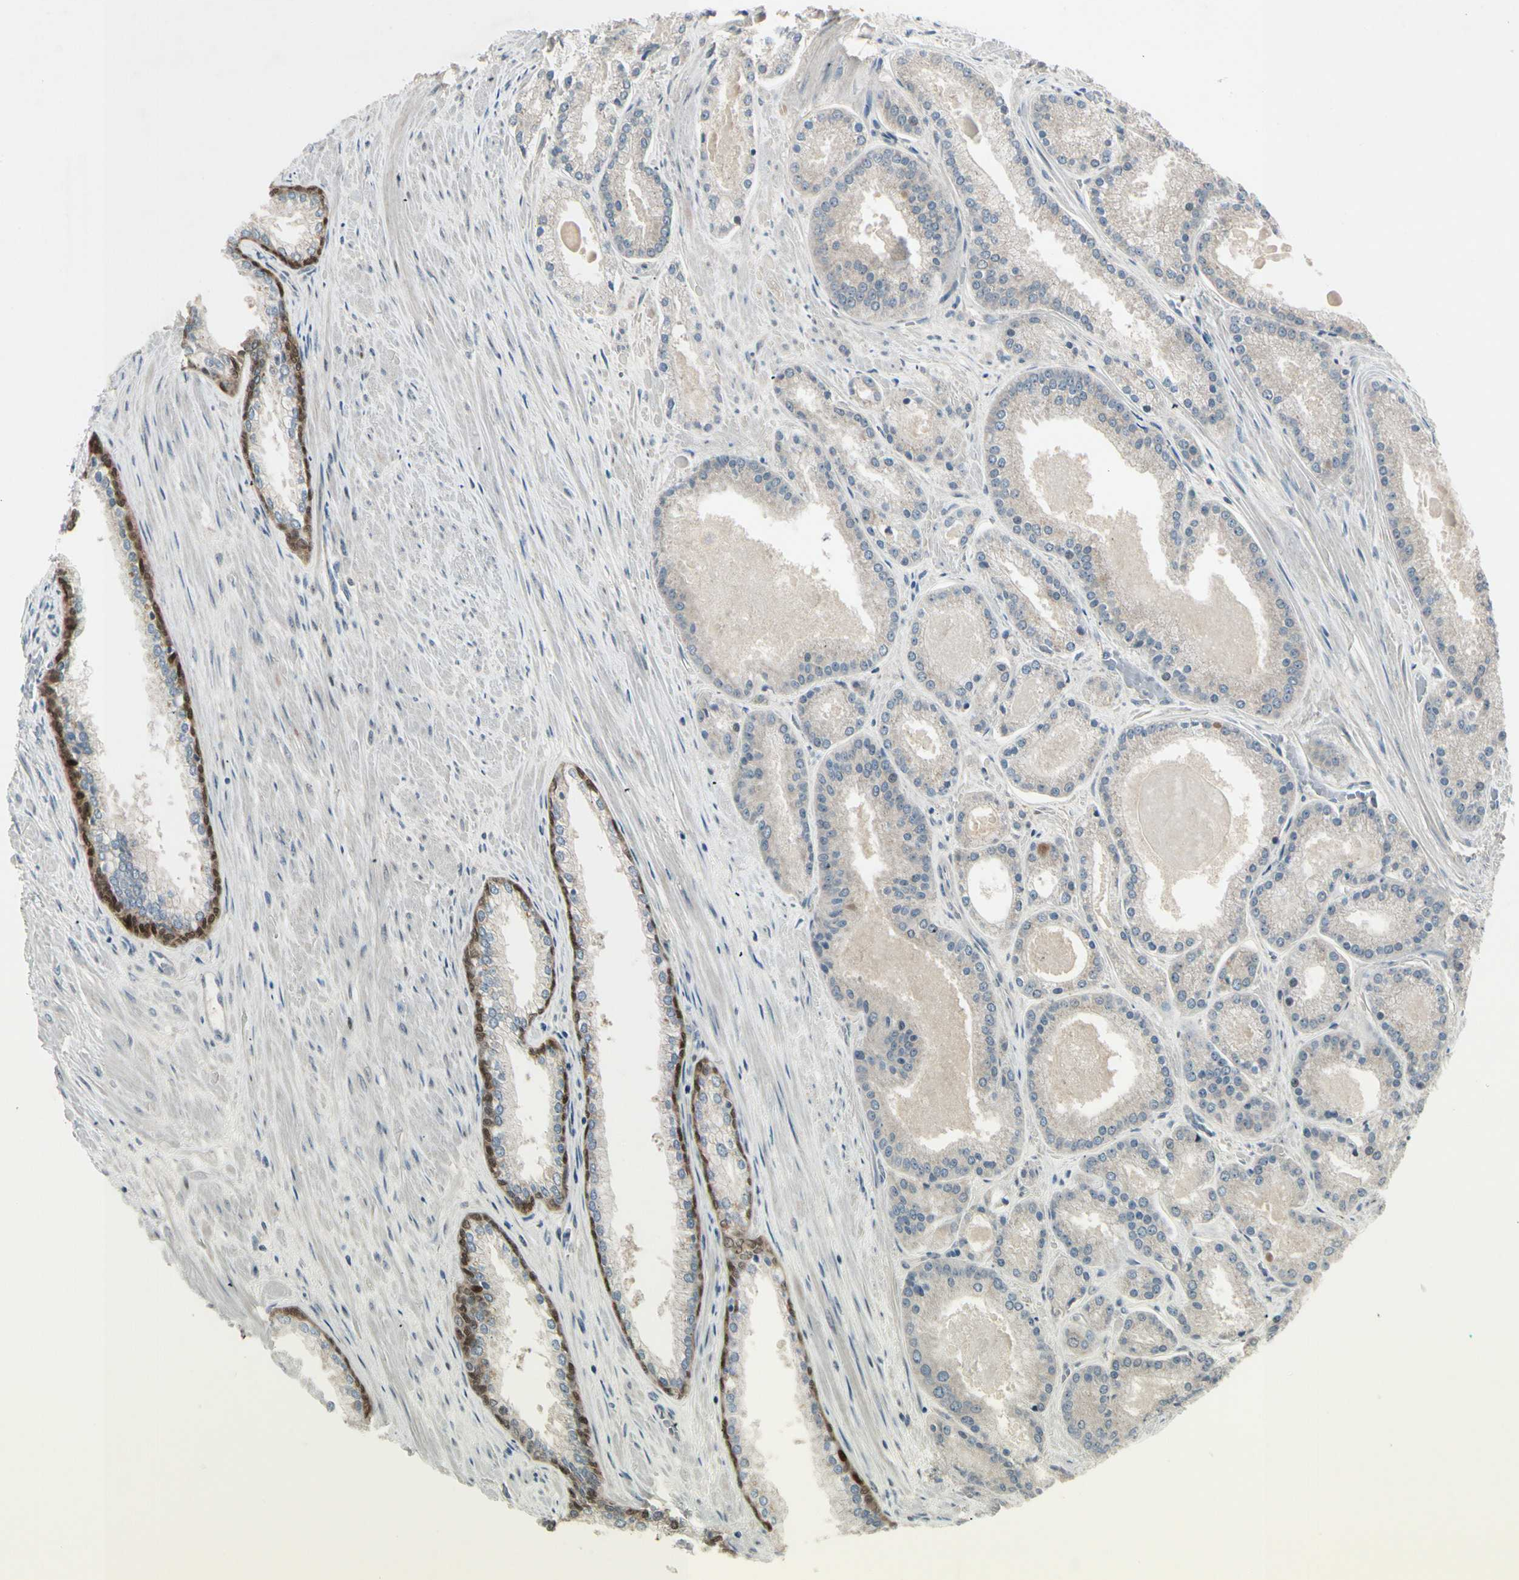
{"staining": {"intensity": "moderate", "quantity": "25%-75%", "location": "cytoplasmic/membranous"}, "tissue": "prostate cancer", "cell_type": "Tumor cells", "image_type": "cancer", "snomed": [{"axis": "morphology", "description": "Adenocarcinoma, Low grade"}, {"axis": "topography", "description": "Prostate"}], "caption": "Protein expression analysis of prostate cancer (adenocarcinoma (low-grade)) exhibits moderate cytoplasmic/membranous staining in approximately 25%-75% of tumor cells.", "gene": "FHDC1", "patient": {"sex": "male", "age": 59}}